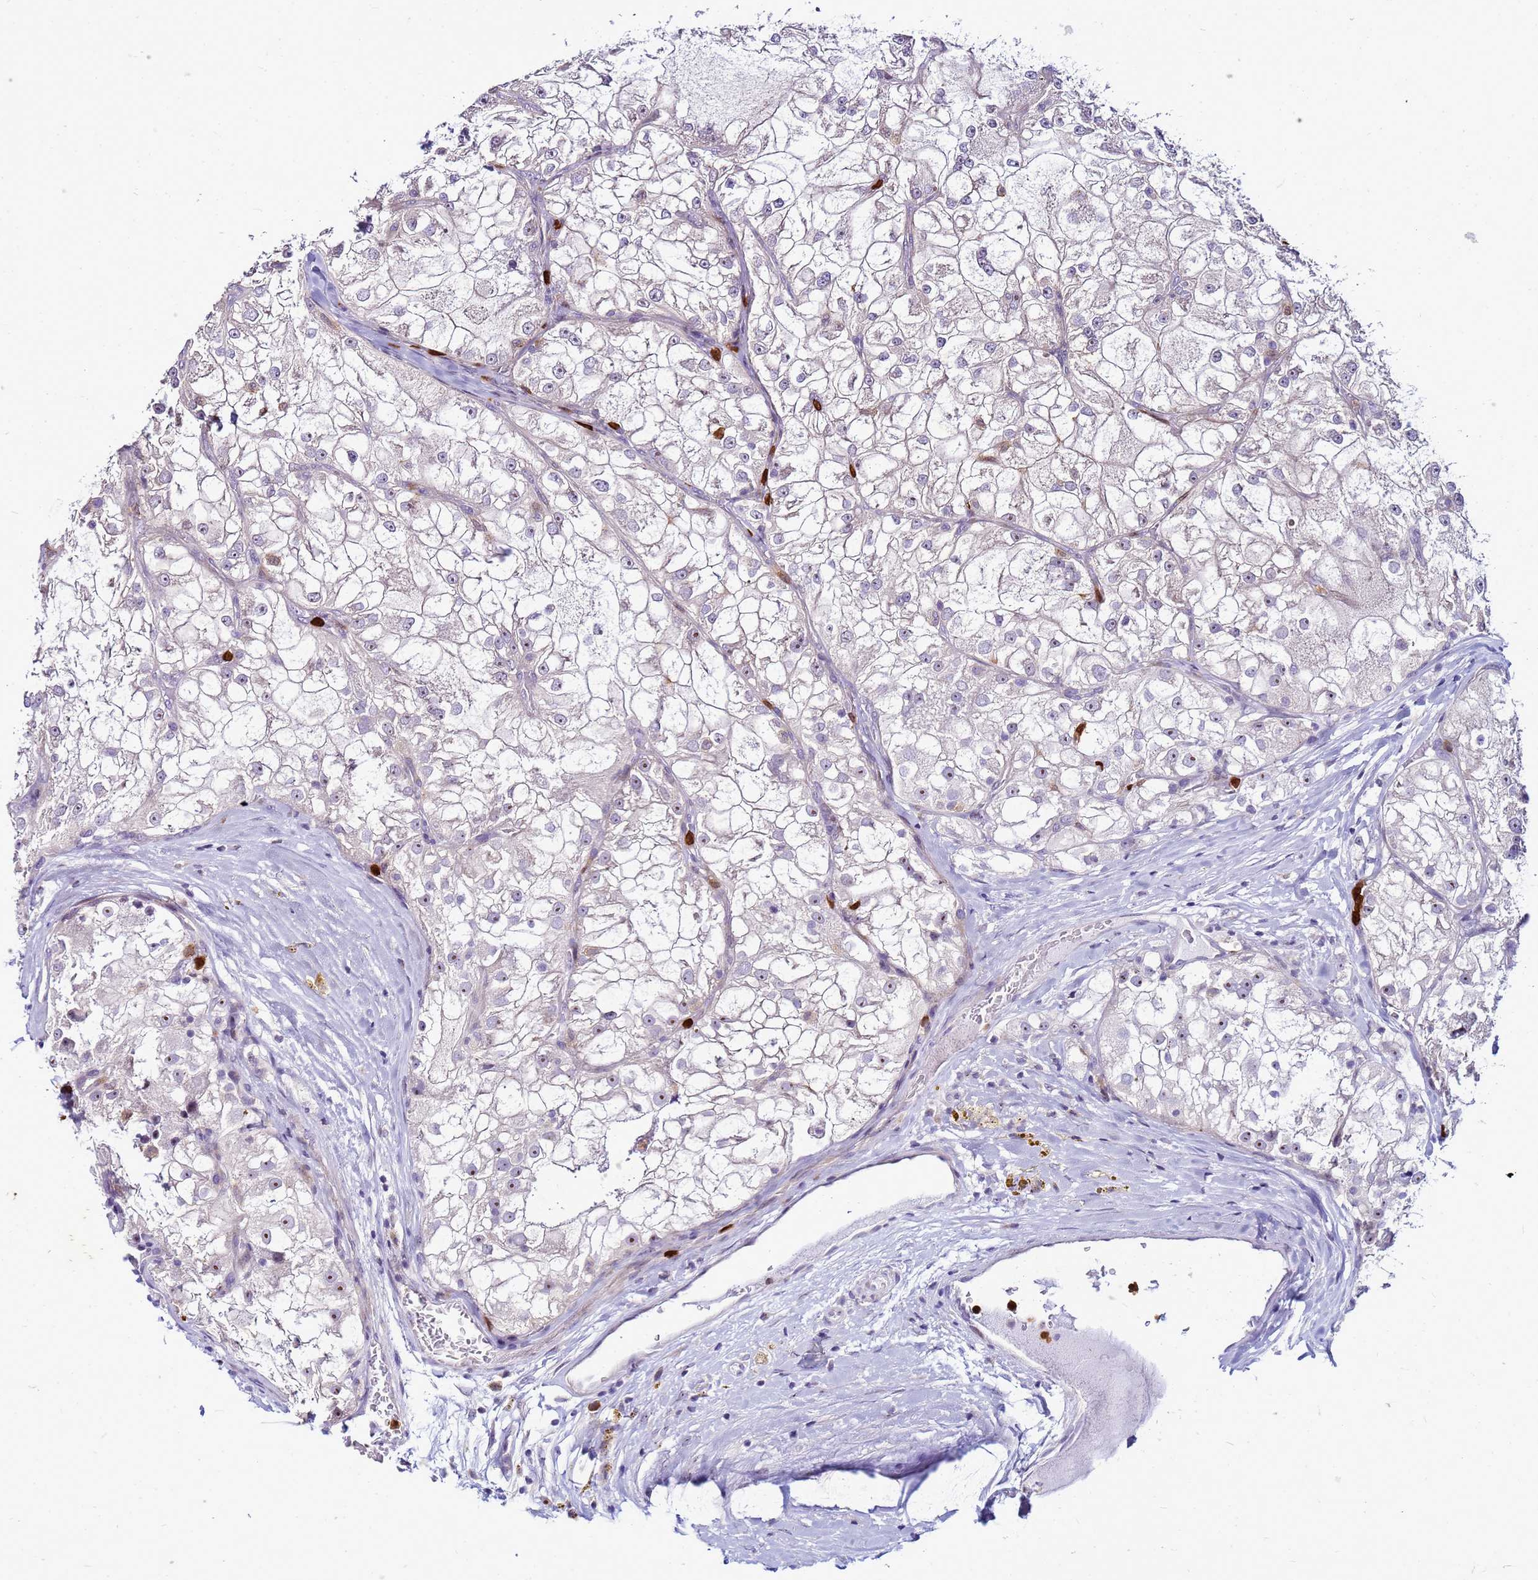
{"staining": {"intensity": "moderate", "quantity": "25%-75%", "location": "nuclear"}, "tissue": "renal cancer", "cell_type": "Tumor cells", "image_type": "cancer", "snomed": [{"axis": "morphology", "description": "Adenocarcinoma, NOS"}, {"axis": "topography", "description": "Kidney"}], "caption": "Human renal adenocarcinoma stained for a protein (brown) exhibits moderate nuclear positive positivity in about 25%-75% of tumor cells.", "gene": "VPS4B", "patient": {"sex": "female", "age": 72}}